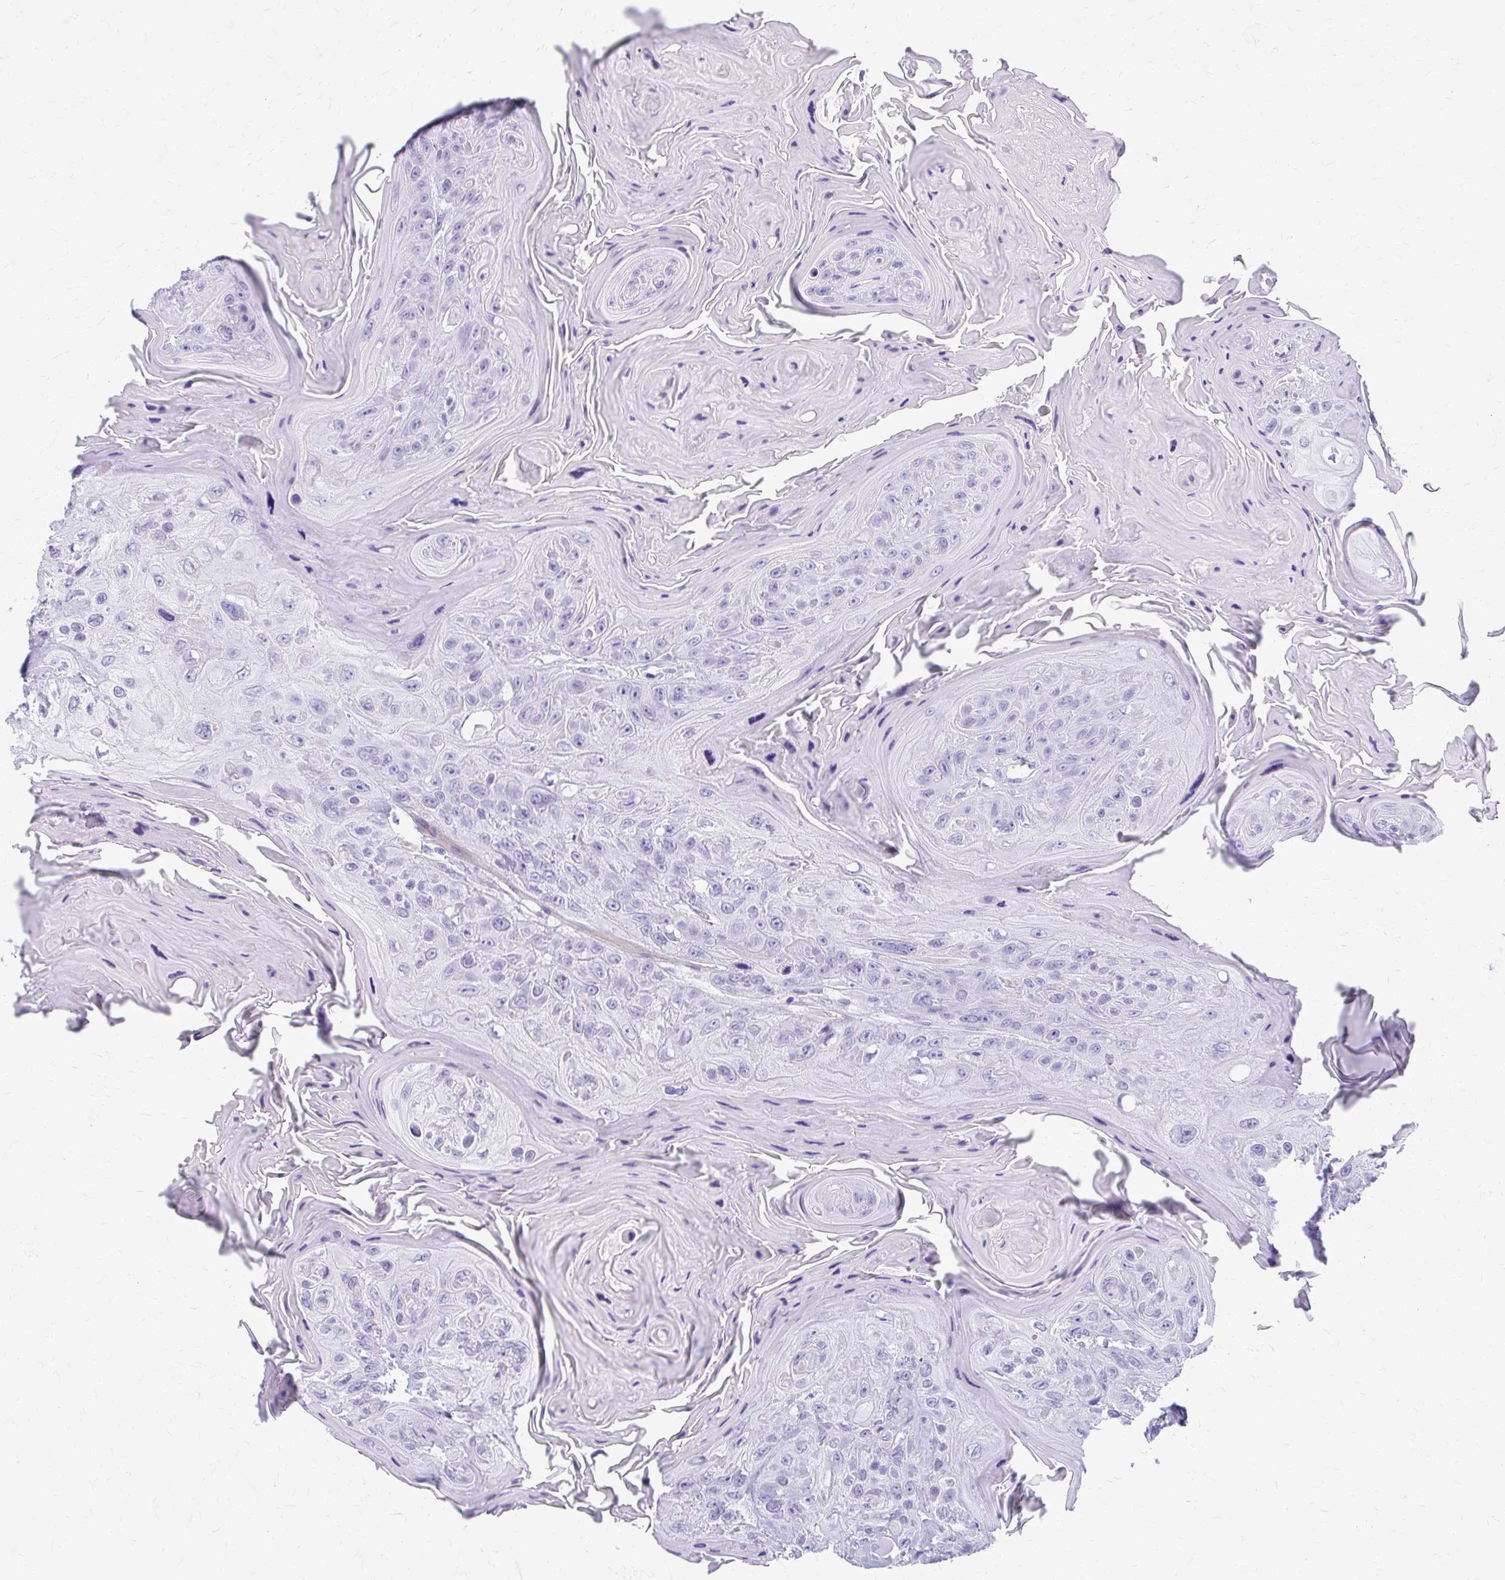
{"staining": {"intensity": "negative", "quantity": "none", "location": "none"}, "tissue": "head and neck cancer", "cell_type": "Tumor cells", "image_type": "cancer", "snomed": [{"axis": "morphology", "description": "Squamous cell carcinoma, NOS"}, {"axis": "topography", "description": "Head-Neck"}], "caption": "The histopathology image displays no staining of tumor cells in head and neck cancer.", "gene": "CELF5", "patient": {"sex": "female", "age": 59}}